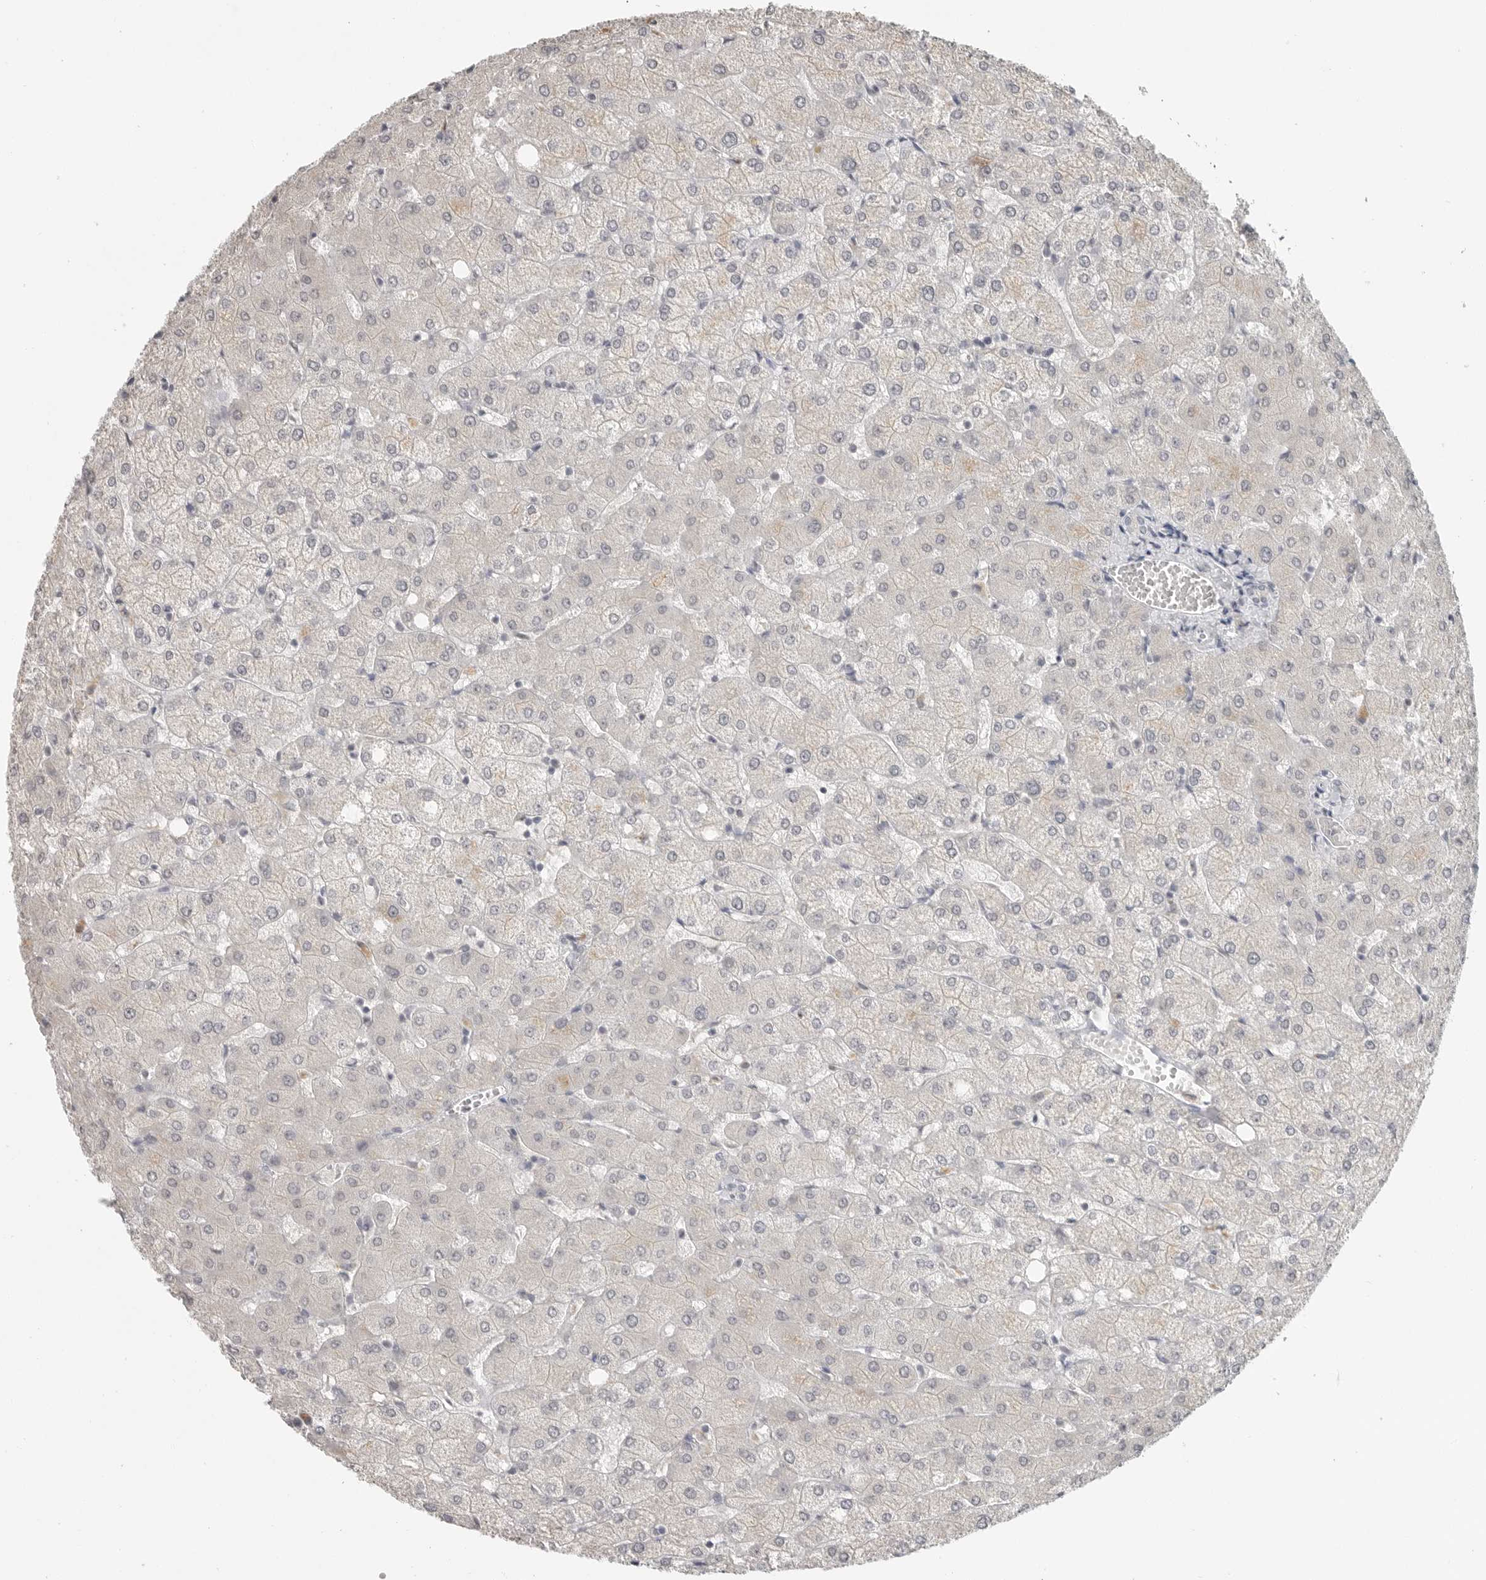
{"staining": {"intensity": "negative", "quantity": "none", "location": "none"}, "tissue": "liver", "cell_type": "Cholangiocytes", "image_type": "normal", "snomed": [{"axis": "morphology", "description": "Normal tissue, NOS"}, {"axis": "topography", "description": "Liver"}], "caption": "This is an IHC image of benign human liver. There is no staining in cholangiocytes.", "gene": "FOXP3", "patient": {"sex": "female", "age": 54}}